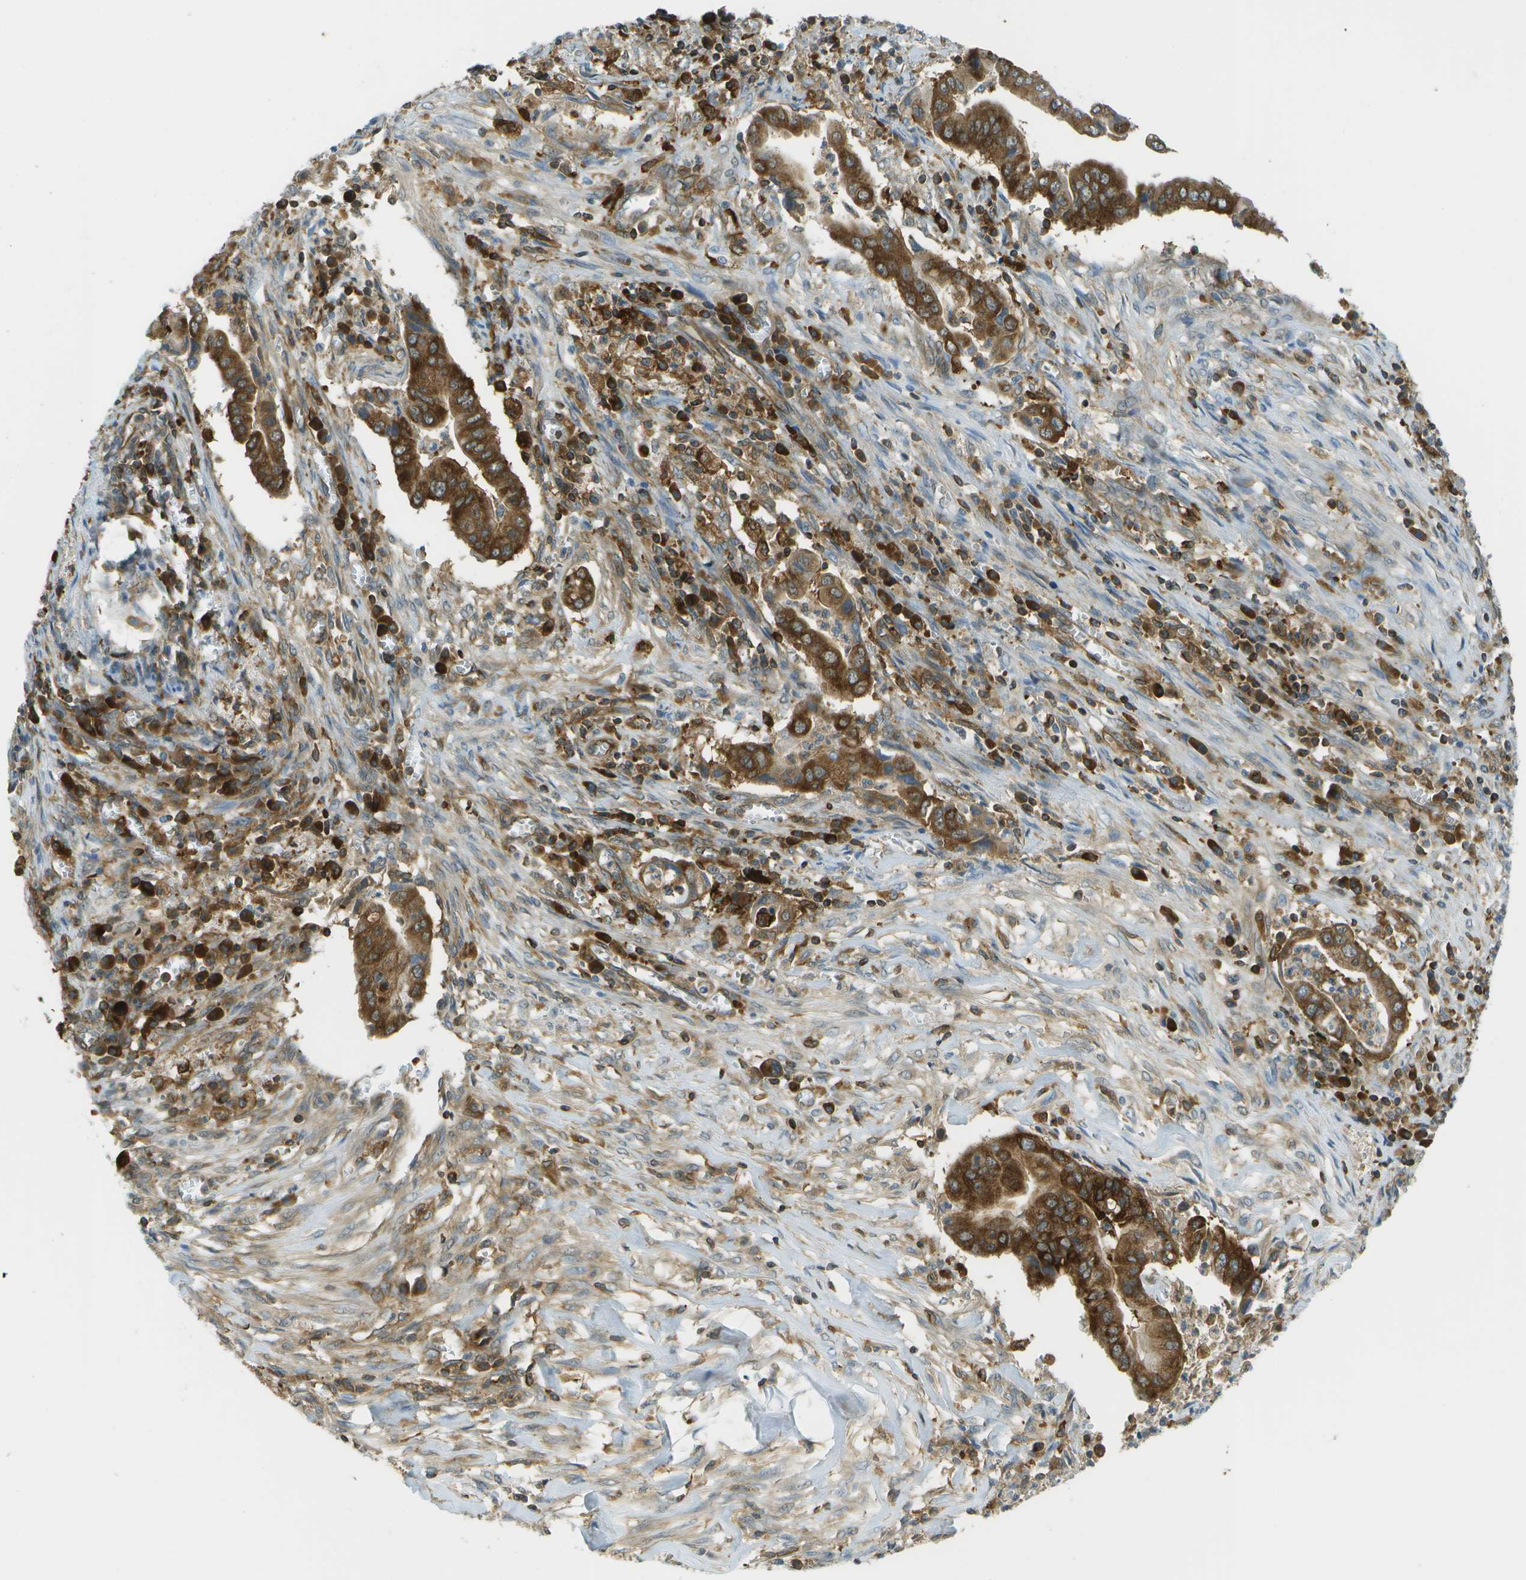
{"staining": {"intensity": "strong", "quantity": "25%-75%", "location": "cytoplasmic/membranous"}, "tissue": "cervical cancer", "cell_type": "Tumor cells", "image_type": "cancer", "snomed": [{"axis": "morphology", "description": "Adenocarcinoma, NOS"}, {"axis": "topography", "description": "Cervix"}], "caption": "Immunohistochemistry (IHC) (DAB (3,3'-diaminobenzidine)) staining of cervical adenocarcinoma shows strong cytoplasmic/membranous protein staining in approximately 25%-75% of tumor cells.", "gene": "TMTC1", "patient": {"sex": "female", "age": 44}}